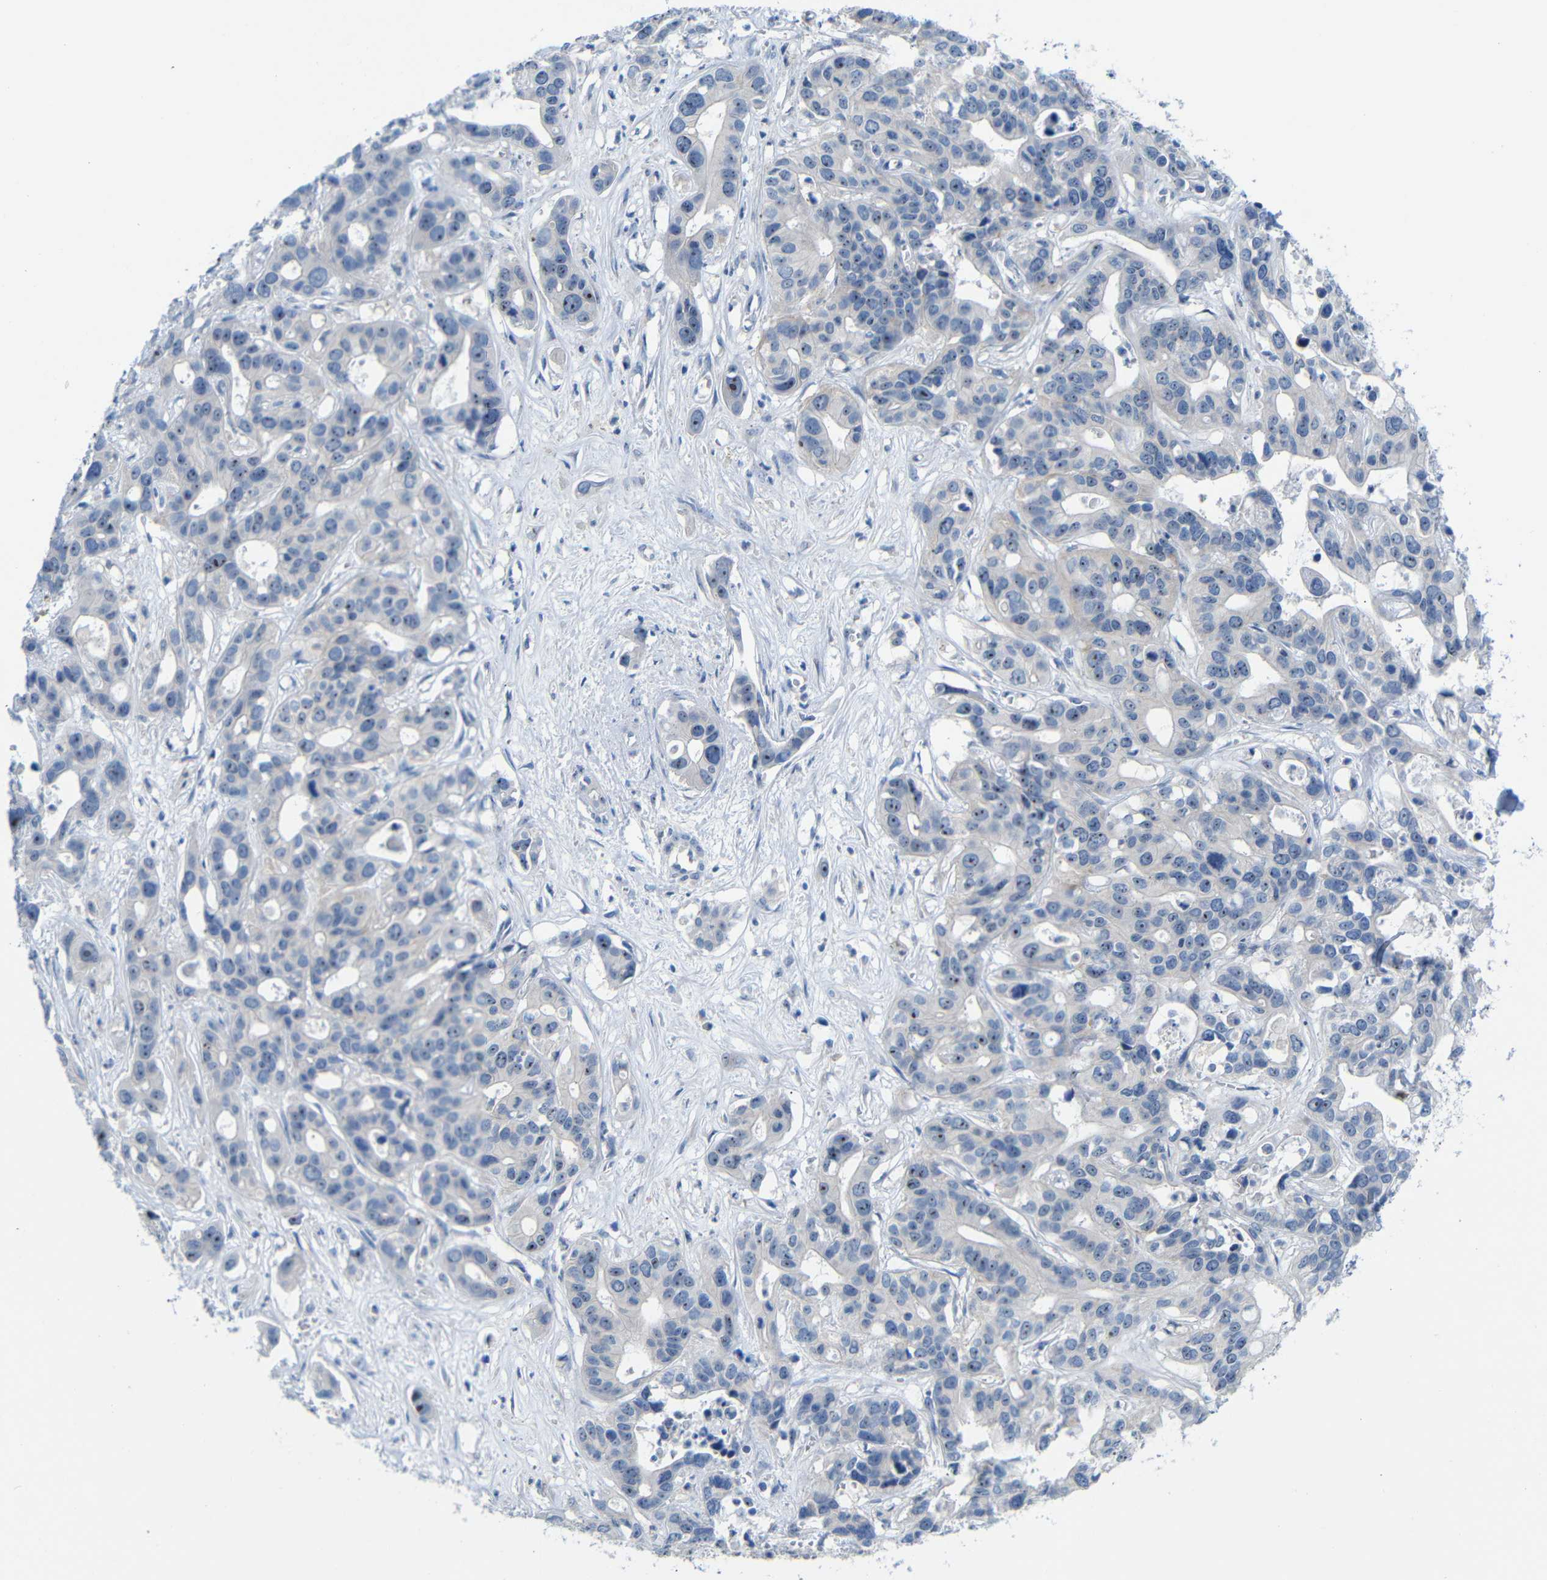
{"staining": {"intensity": "moderate", "quantity": ">75%", "location": "nuclear"}, "tissue": "liver cancer", "cell_type": "Tumor cells", "image_type": "cancer", "snomed": [{"axis": "morphology", "description": "Cholangiocarcinoma"}, {"axis": "topography", "description": "Liver"}], "caption": "Tumor cells display medium levels of moderate nuclear expression in about >75% of cells in human liver cancer.", "gene": "C1orf210", "patient": {"sex": "female", "age": 65}}